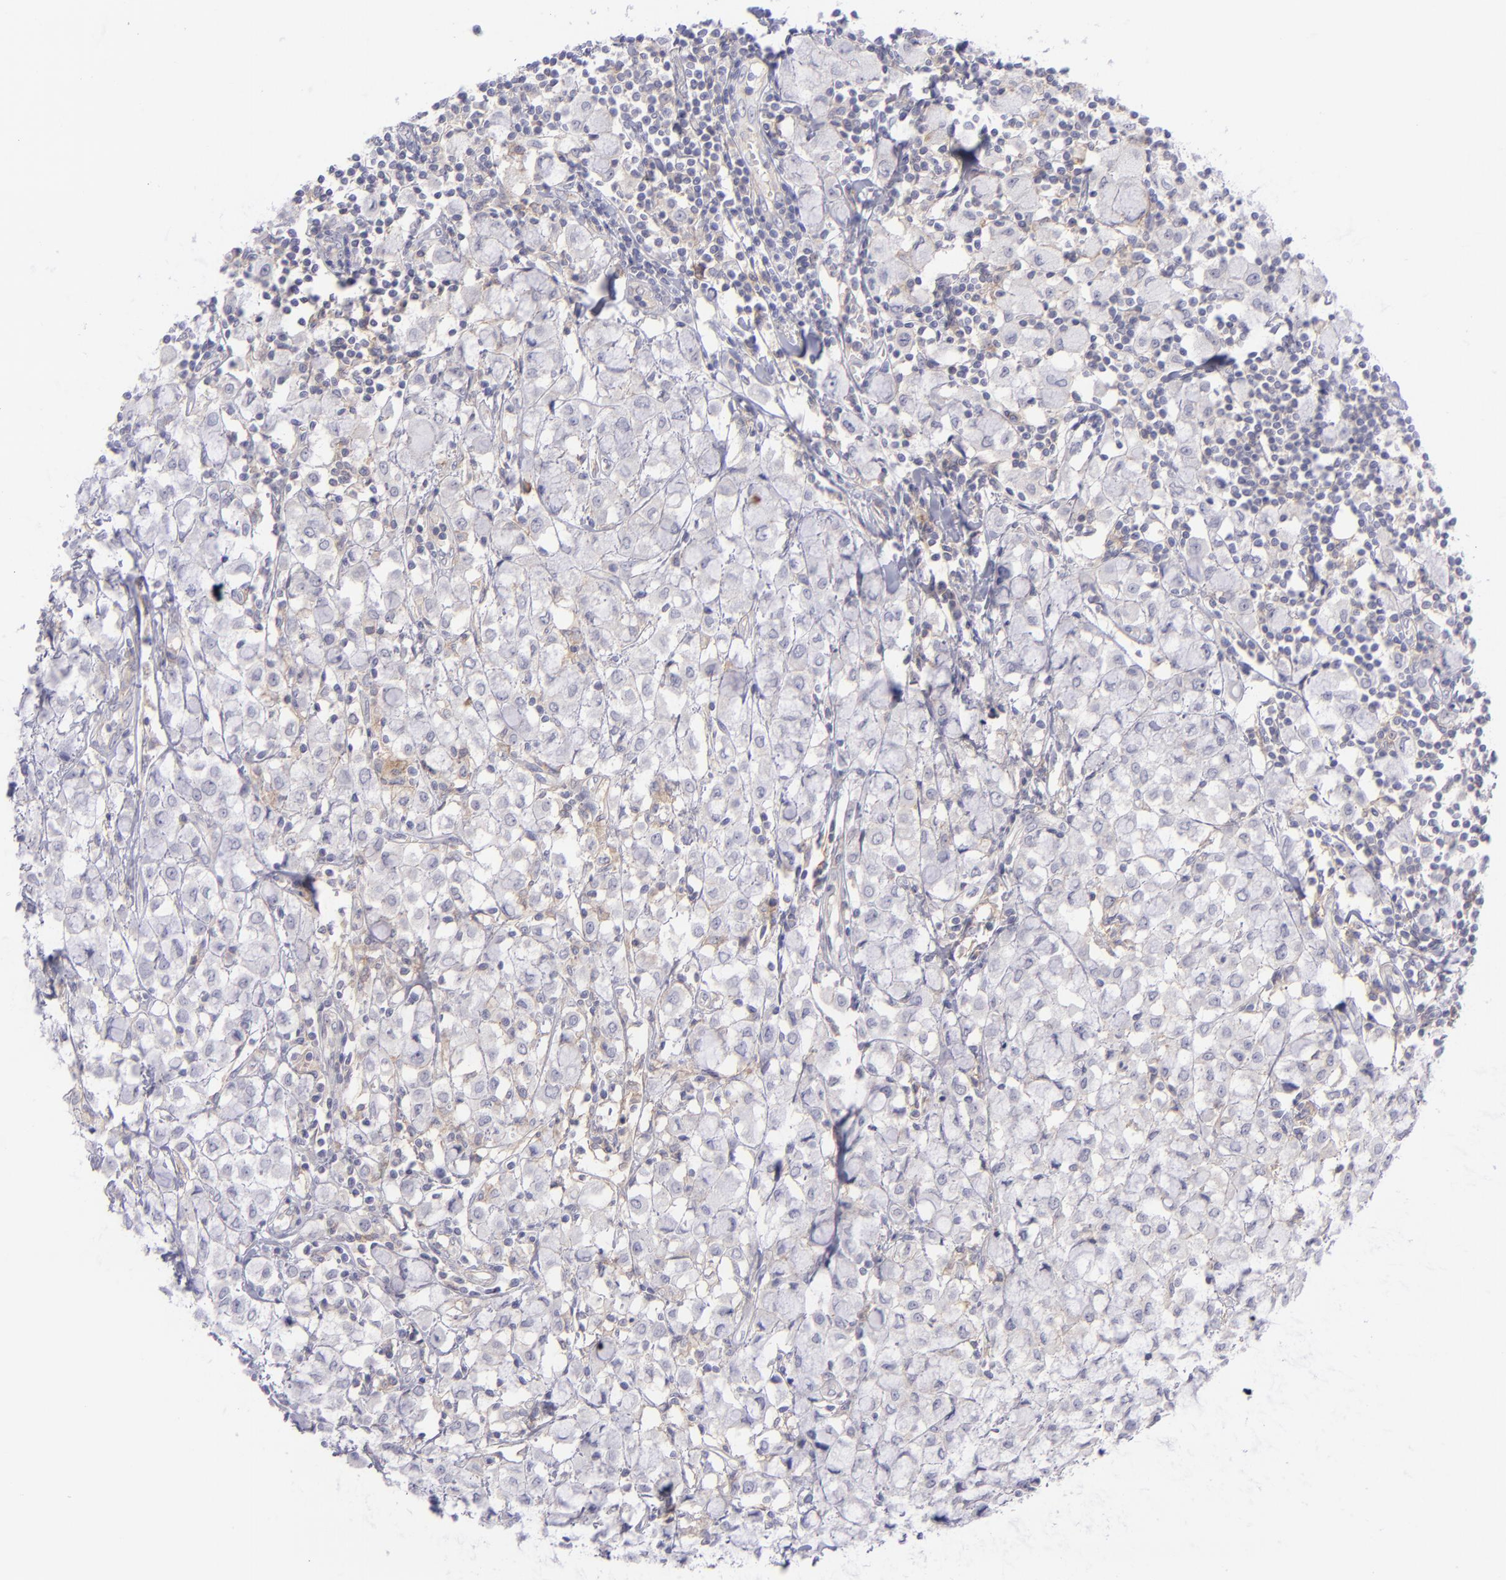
{"staining": {"intensity": "weak", "quantity": "25%-75%", "location": "cytoplasmic/membranous"}, "tissue": "breast cancer", "cell_type": "Tumor cells", "image_type": "cancer", "snomed": [{"axis": "morphology", "description": "Lobular carcinoma"}, {"axis": "topography", "description": "Breast"}], "caption": "Breast cancer stained for a protein reveals weak cytoplasmic/membranous positivity in tumor cells. (Brightfield microscopy of DAB IHC at high magnification).", "gene": "BSG", "patient": {"sex": "female", "age": 85}}